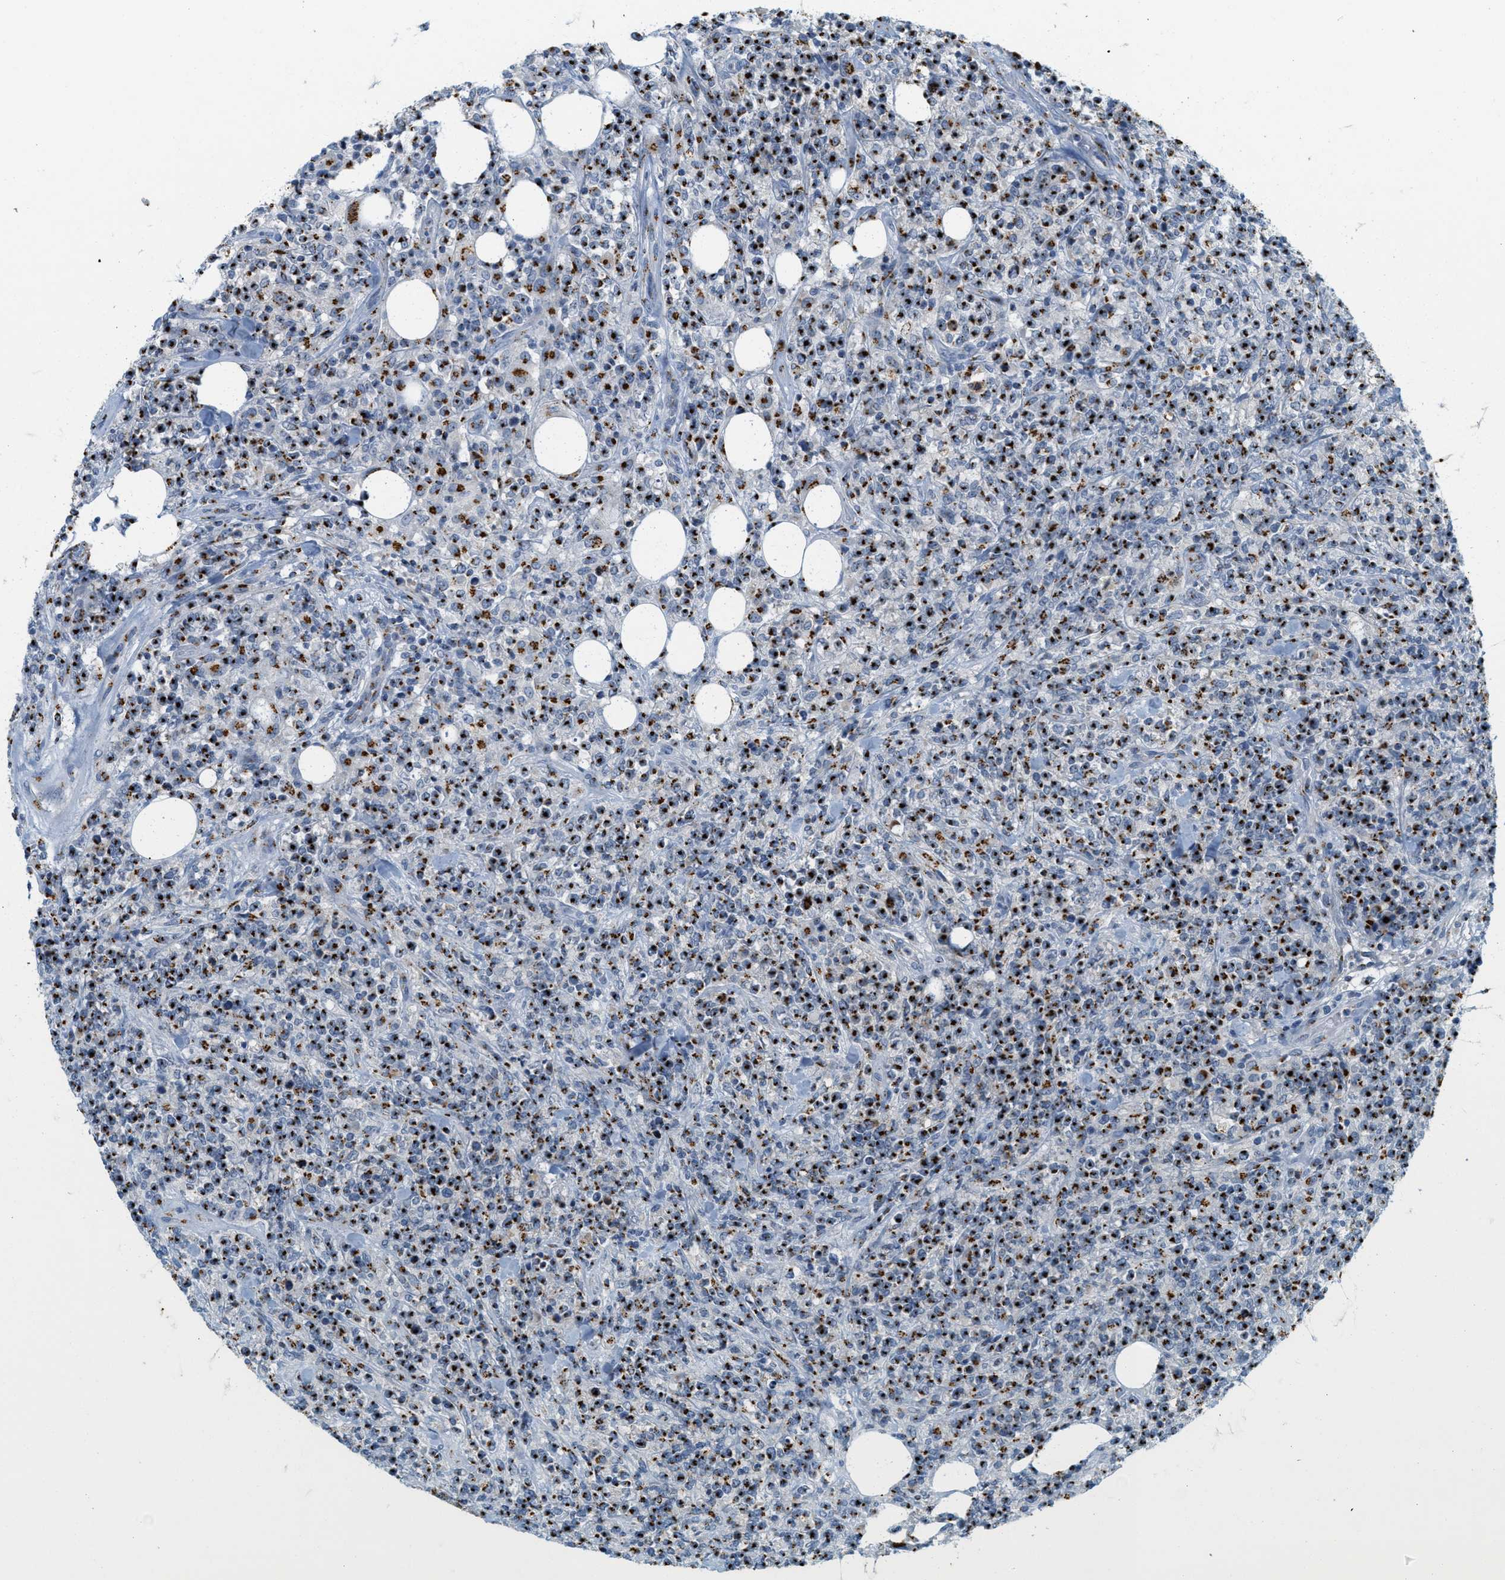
{"staining": {"intensity": "strong", "quantity": "25%-75%", "location": "cytoplasmic/membranous"}, "tissue": "lymphoma", "cell_type": "Tumor cells", "image_type": "cancer", "snomed": [{"axis": "morphology", "description": "Malignant lymphoma, non-Hodgkin's type, High grade"}, {"axis": "topography", "description": "Soft tissue"}], "caption": "IHC of high-grade malignant lymphoma, non-Hodgkin's type demonstrates high levels of strong cytoplasmic/membranous staining in about 25%-75% of tumor cells.", "gene": "ENTPD4", "patient": {"sex": "male", "age": 18}}